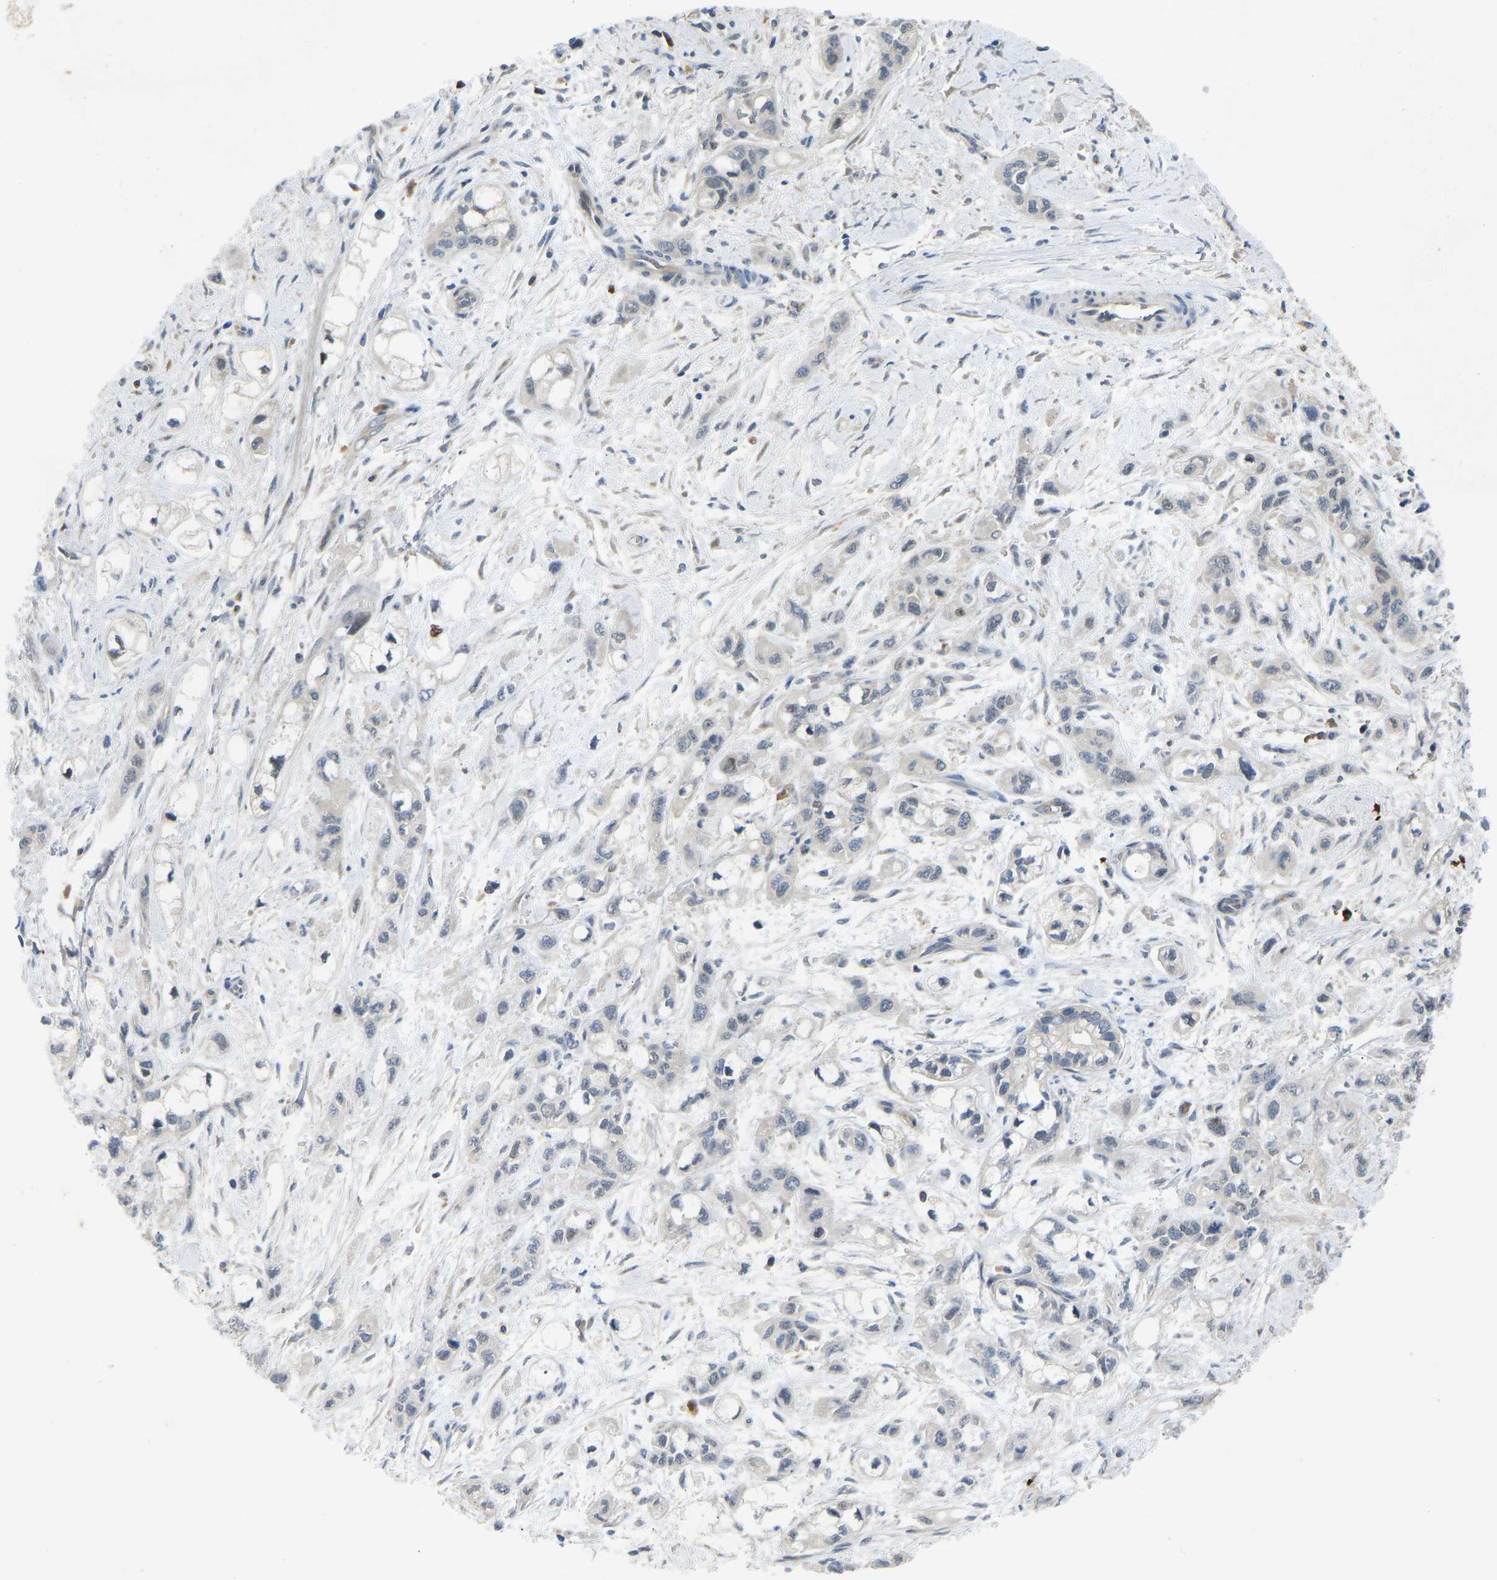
{"staining": {"intensity": "negative", "quantity": "none", "location": "none"}, "tissue": "pancreatic cancer", "cell_type": "Tumor cells", "image_type": "cancer", "snomed": [{"axis": "morphology", "description": "Adenocarcinoma, NOS"}, {"axis": "topography", "description": "Pancreas"}], "caption": "Immunohistochemistry (IHC) of human pancreatic cancer displays no expression in tumor cells.", "gene": "ZNF251", "patient": {"sex": "male", "age": 74}}